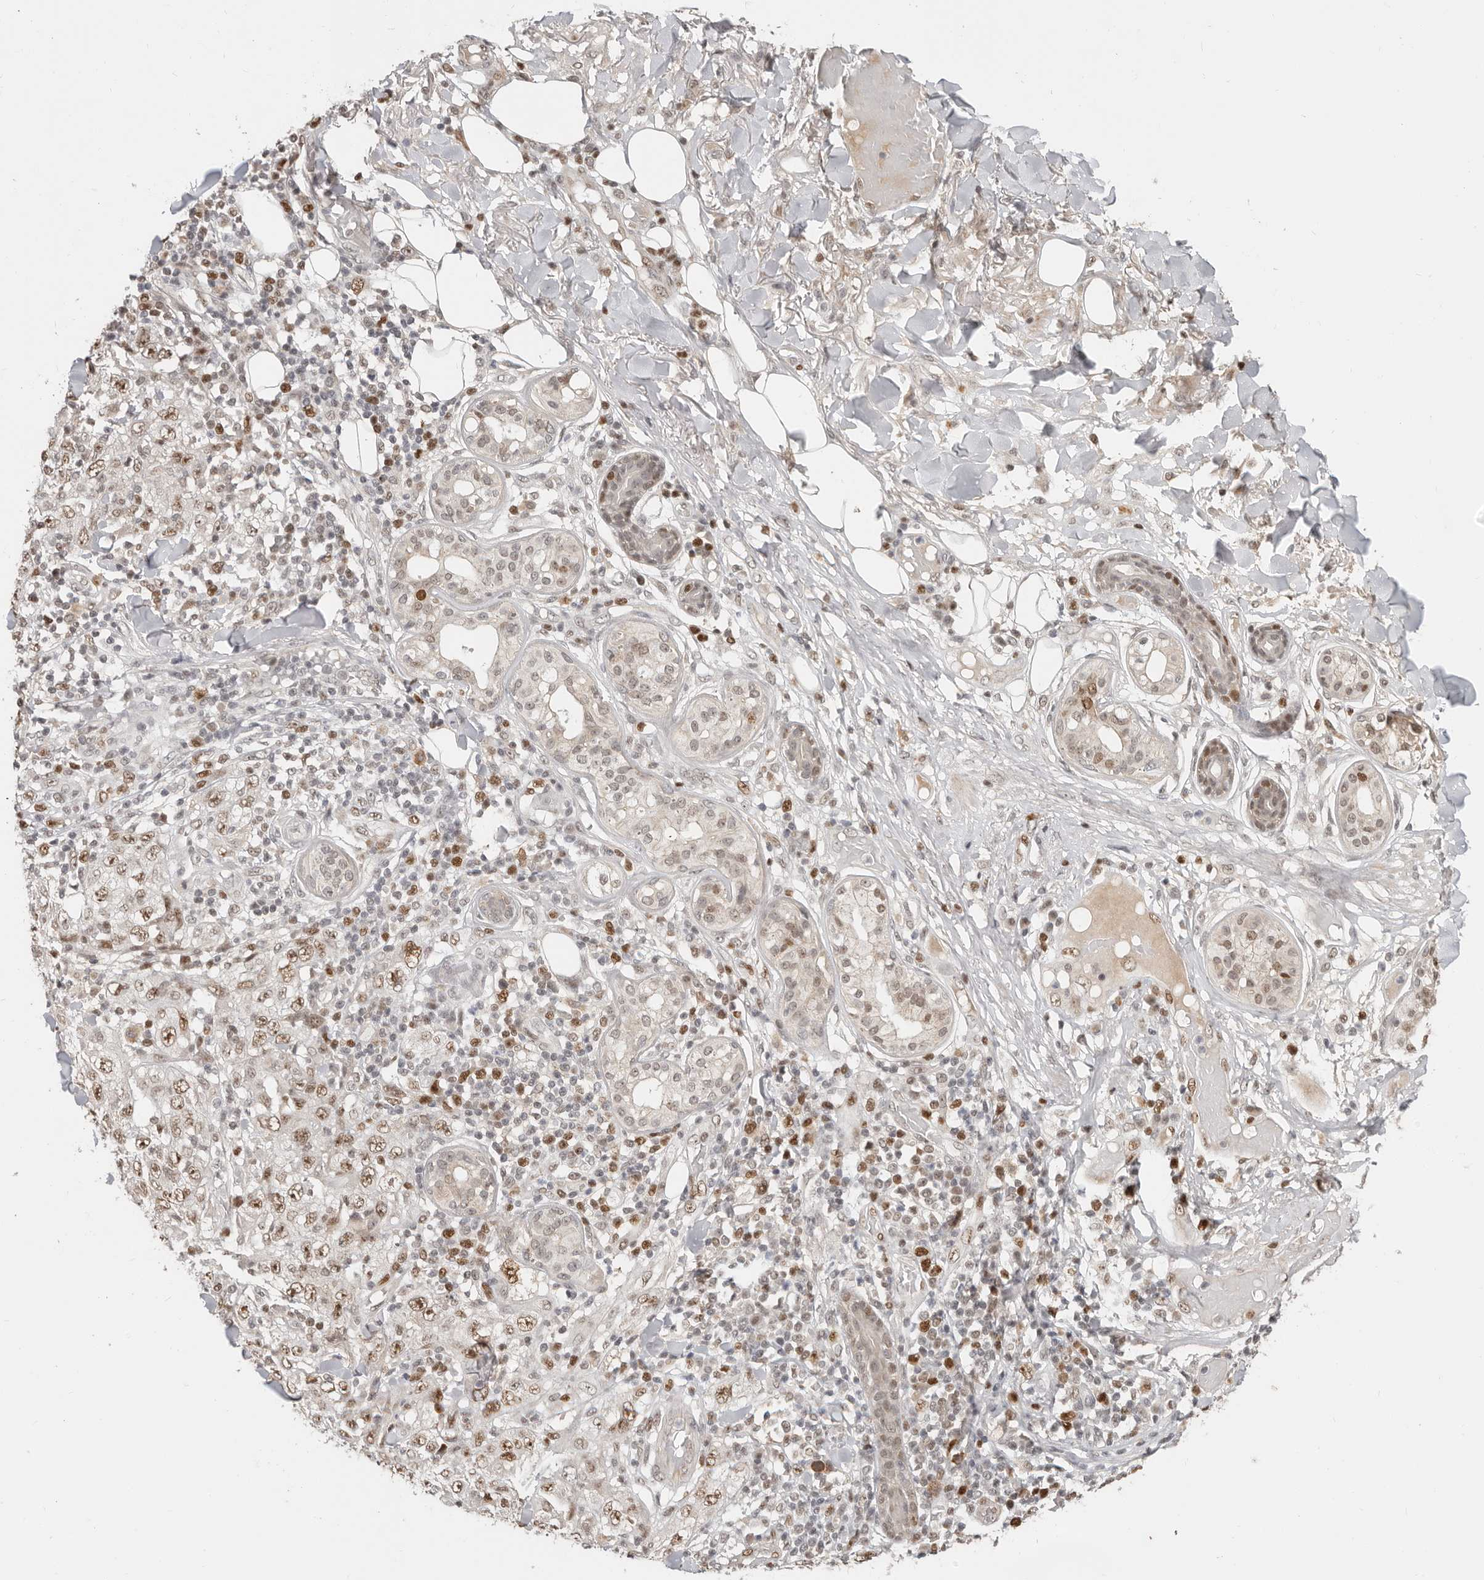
{"staining": {"intensity": "moderate", "quantity": ">75%", "location": "nuclear"}, "tissue": "skin cancer", "cell_type": "Tumor cells", "image_type": "cancer", "snomed": [{"axis": "morphology", "description": "Squamous cell carcinoma, NOS"}, {"axis": "topography", "description": "Skin"}], "caption": "The immunohistochemical stain labels moderate nuclear expression in tumor cells of squamous cell carcinoma (skin) tissue.", "gene": "RFC2", "patient": {"sex": "female", "age": 88}}